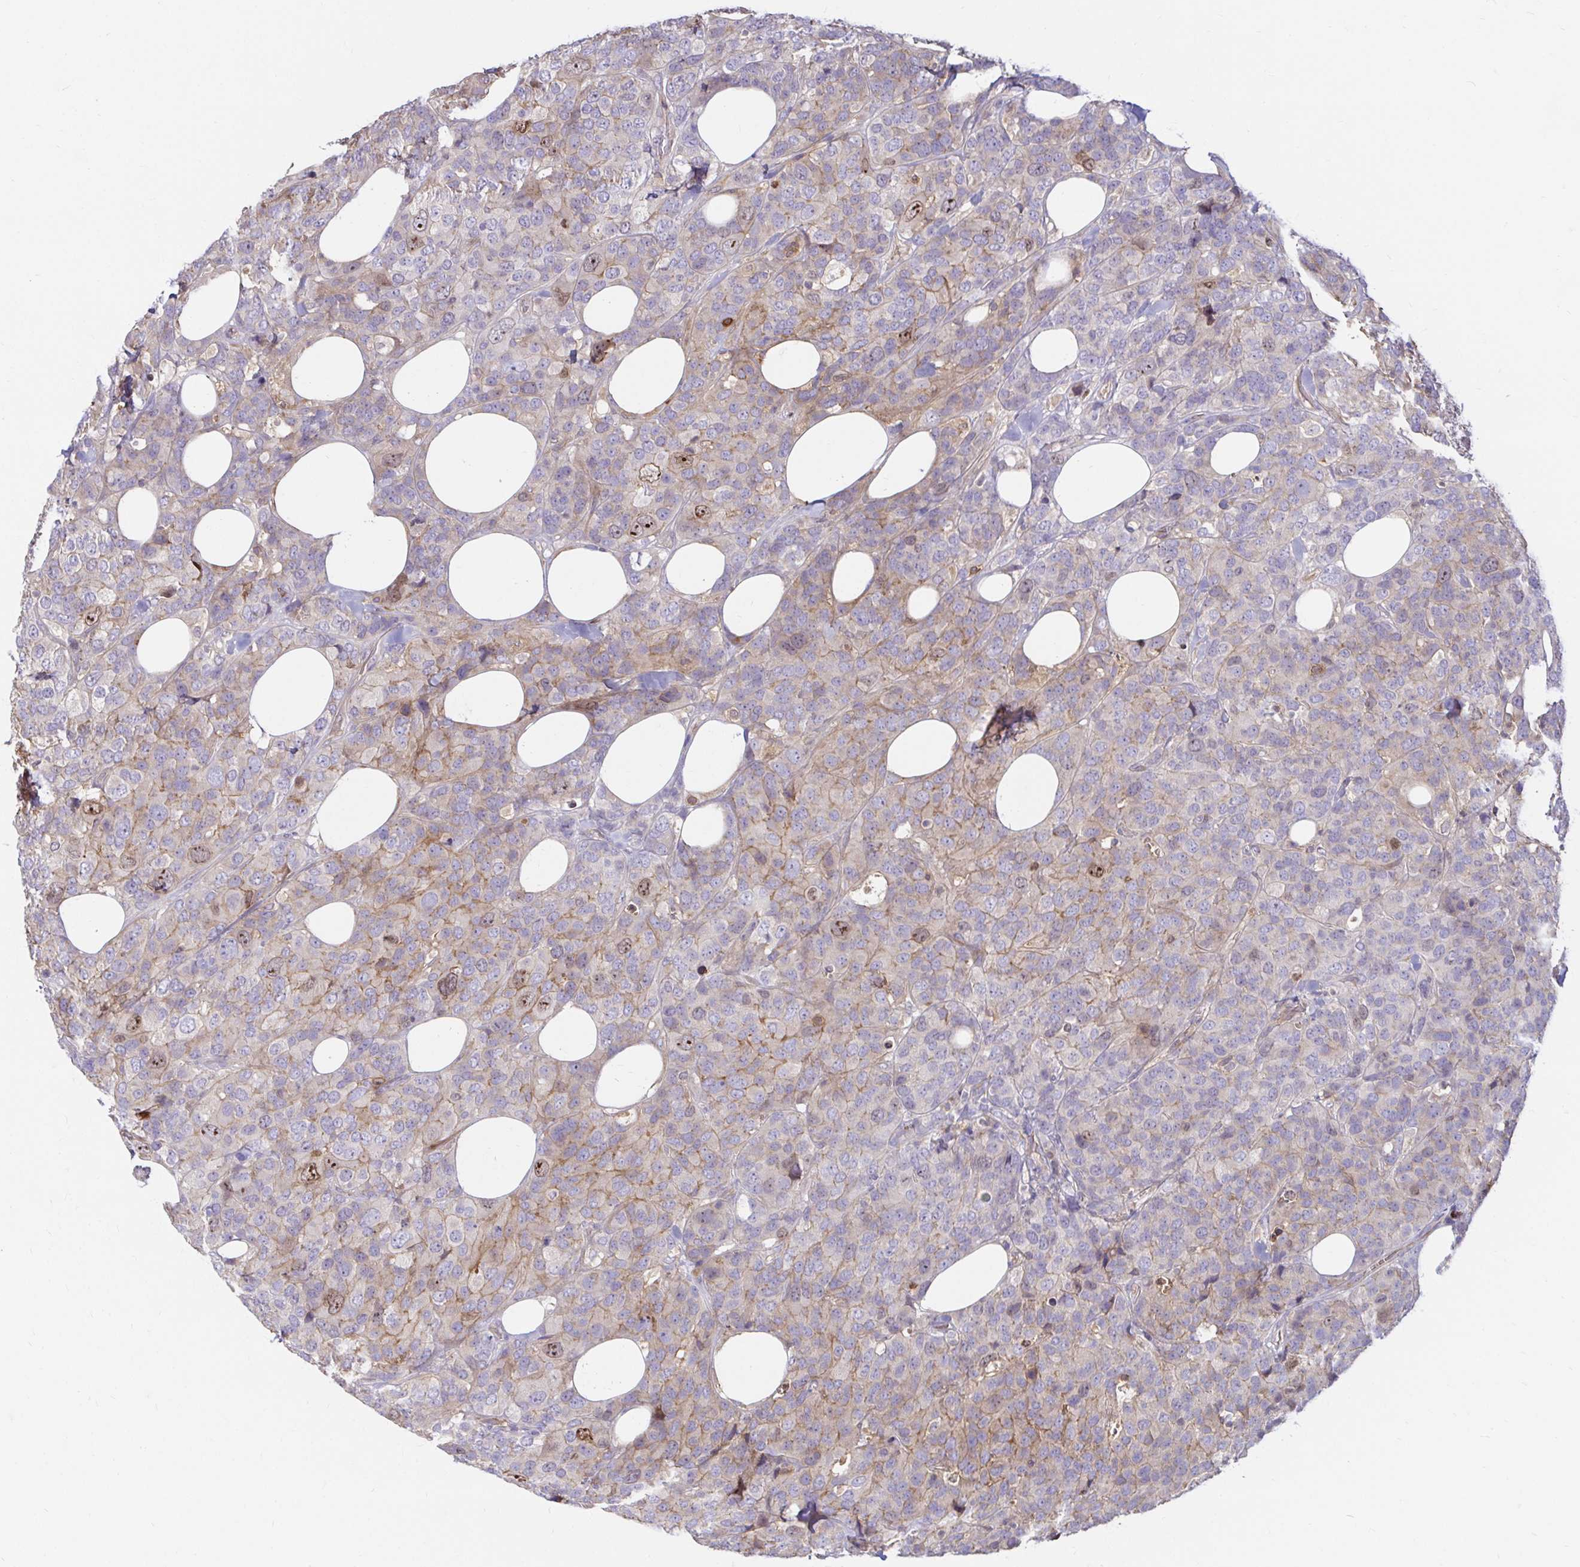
{"staining": {"intensity": "weak", "quantity": "<25%", "location": "cytoplasmic/membranous"}, "tissue": "breast cancer", "cell_type": "Tumor cells", "image_type": "cancer", "snomed": [{"axis": "morphology", "description": "Lobular carcinoma"}, {"axis": "topography", "description": "Breast"}], "caption": "This micrograph is of breast cancer stained with IHC to label a protein in brown with the nuclei are counter-stained blue. There is no expression in tumor cells.", "gene": "ITGA2", "patient": {"sex": "female", "age": 59}}